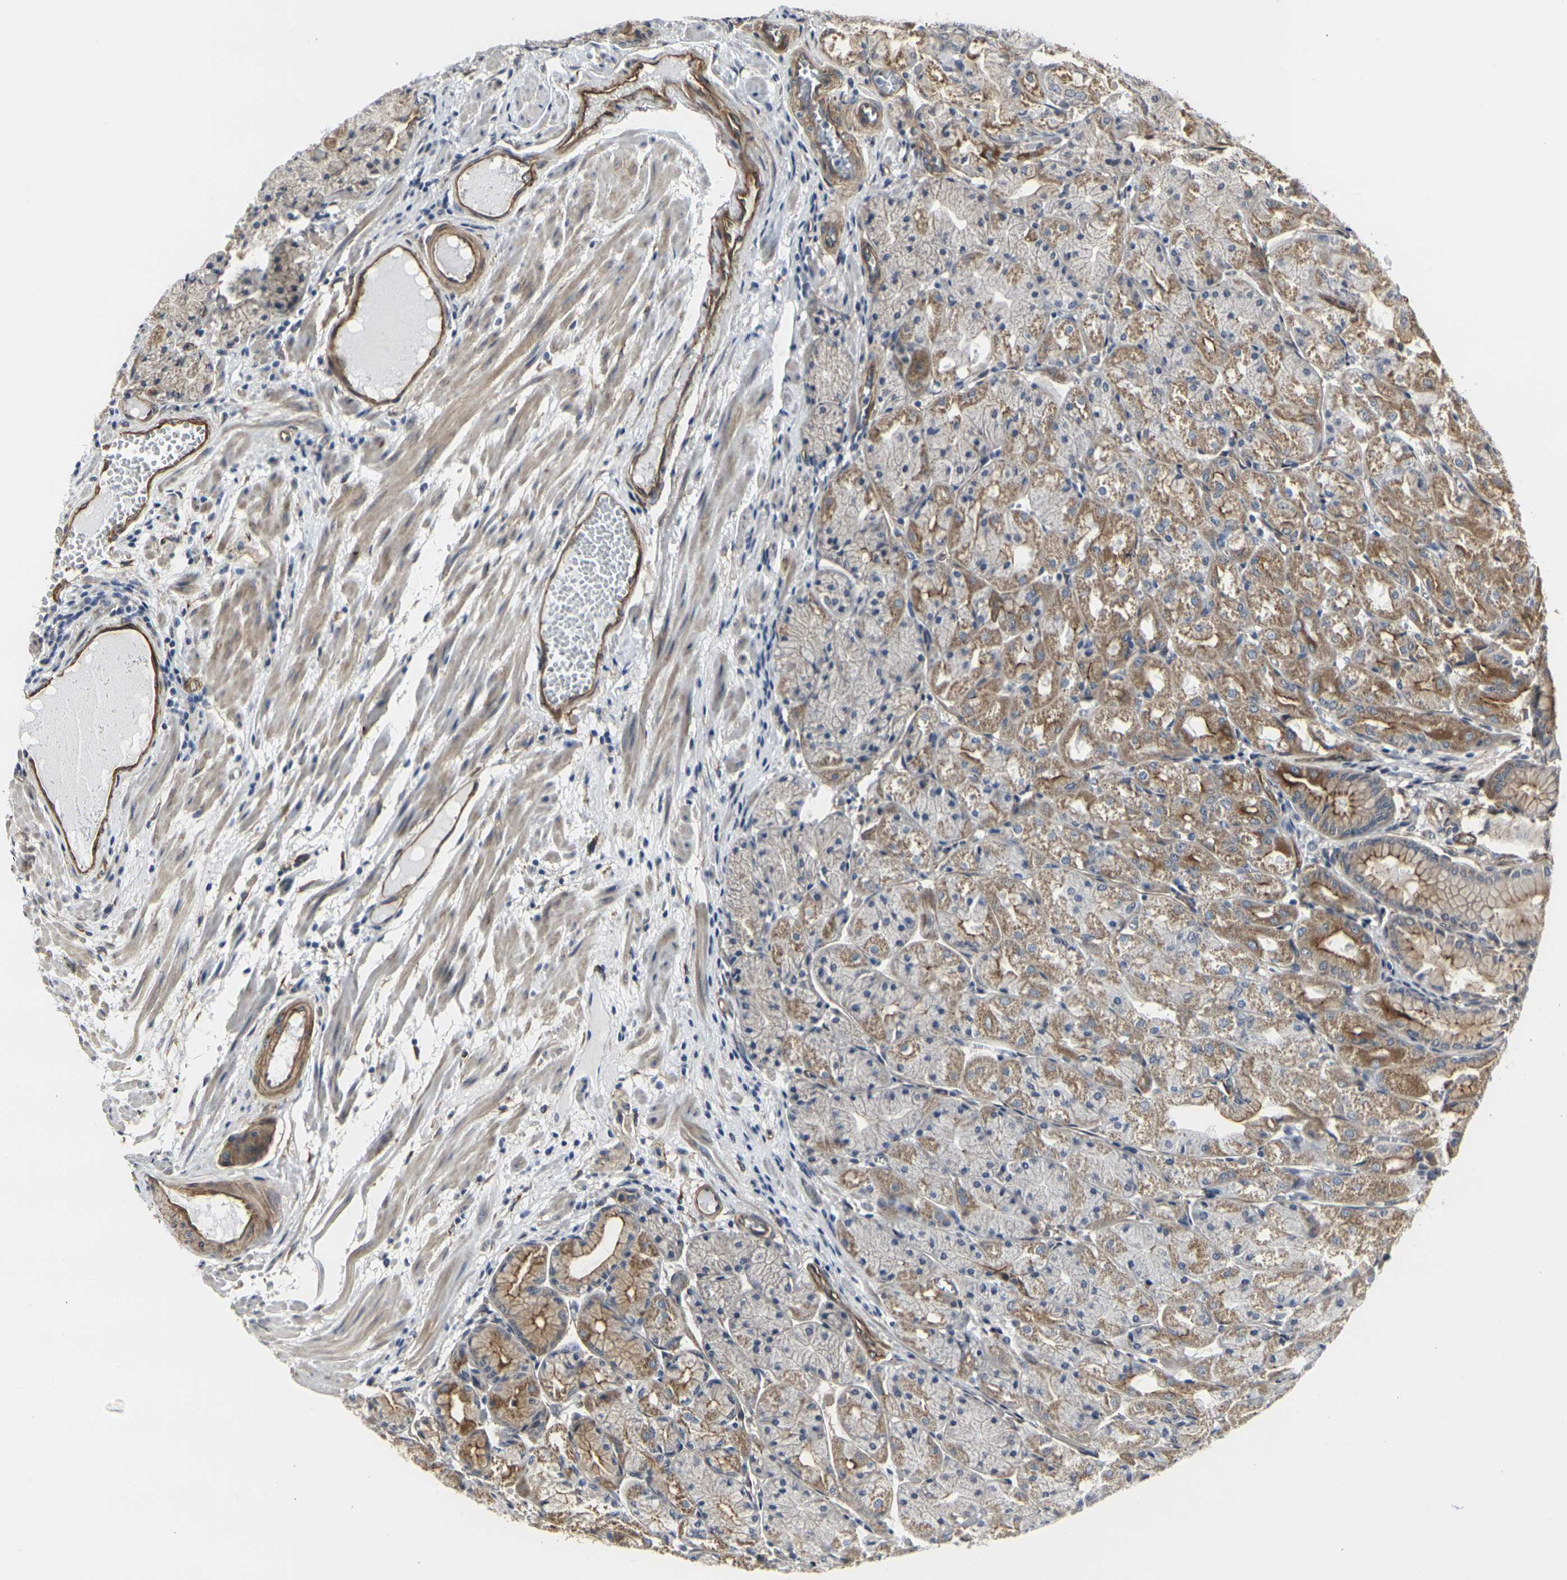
{"staining": {"intensity": "moderate", "quantity": "25%-75%", "location": "cytoplasmic/membranous"}, "tissue": "stomach", "cell_type": "Glandular cells", "image_type": "normal", "snomed": [{"axis": "morphology", "description": "Normal tissue, NOS"}, {"axis": "topography", "description": "Stomach, upper"}], "caption": "Unremarkable stomach was stained to show a protein in brown. There is medium levels of moderate cytoplasmic/membranous positivity in approximately 25%-75% of glandular cells. The staining is performed using DAB (3,3'-diaminobenzidine) brown chromogen to label protein expression. The nuclei are counter-stained blue using hematoxylin.", "gene": "MYOF", "patient": {"sex": "male", "age": 72}}